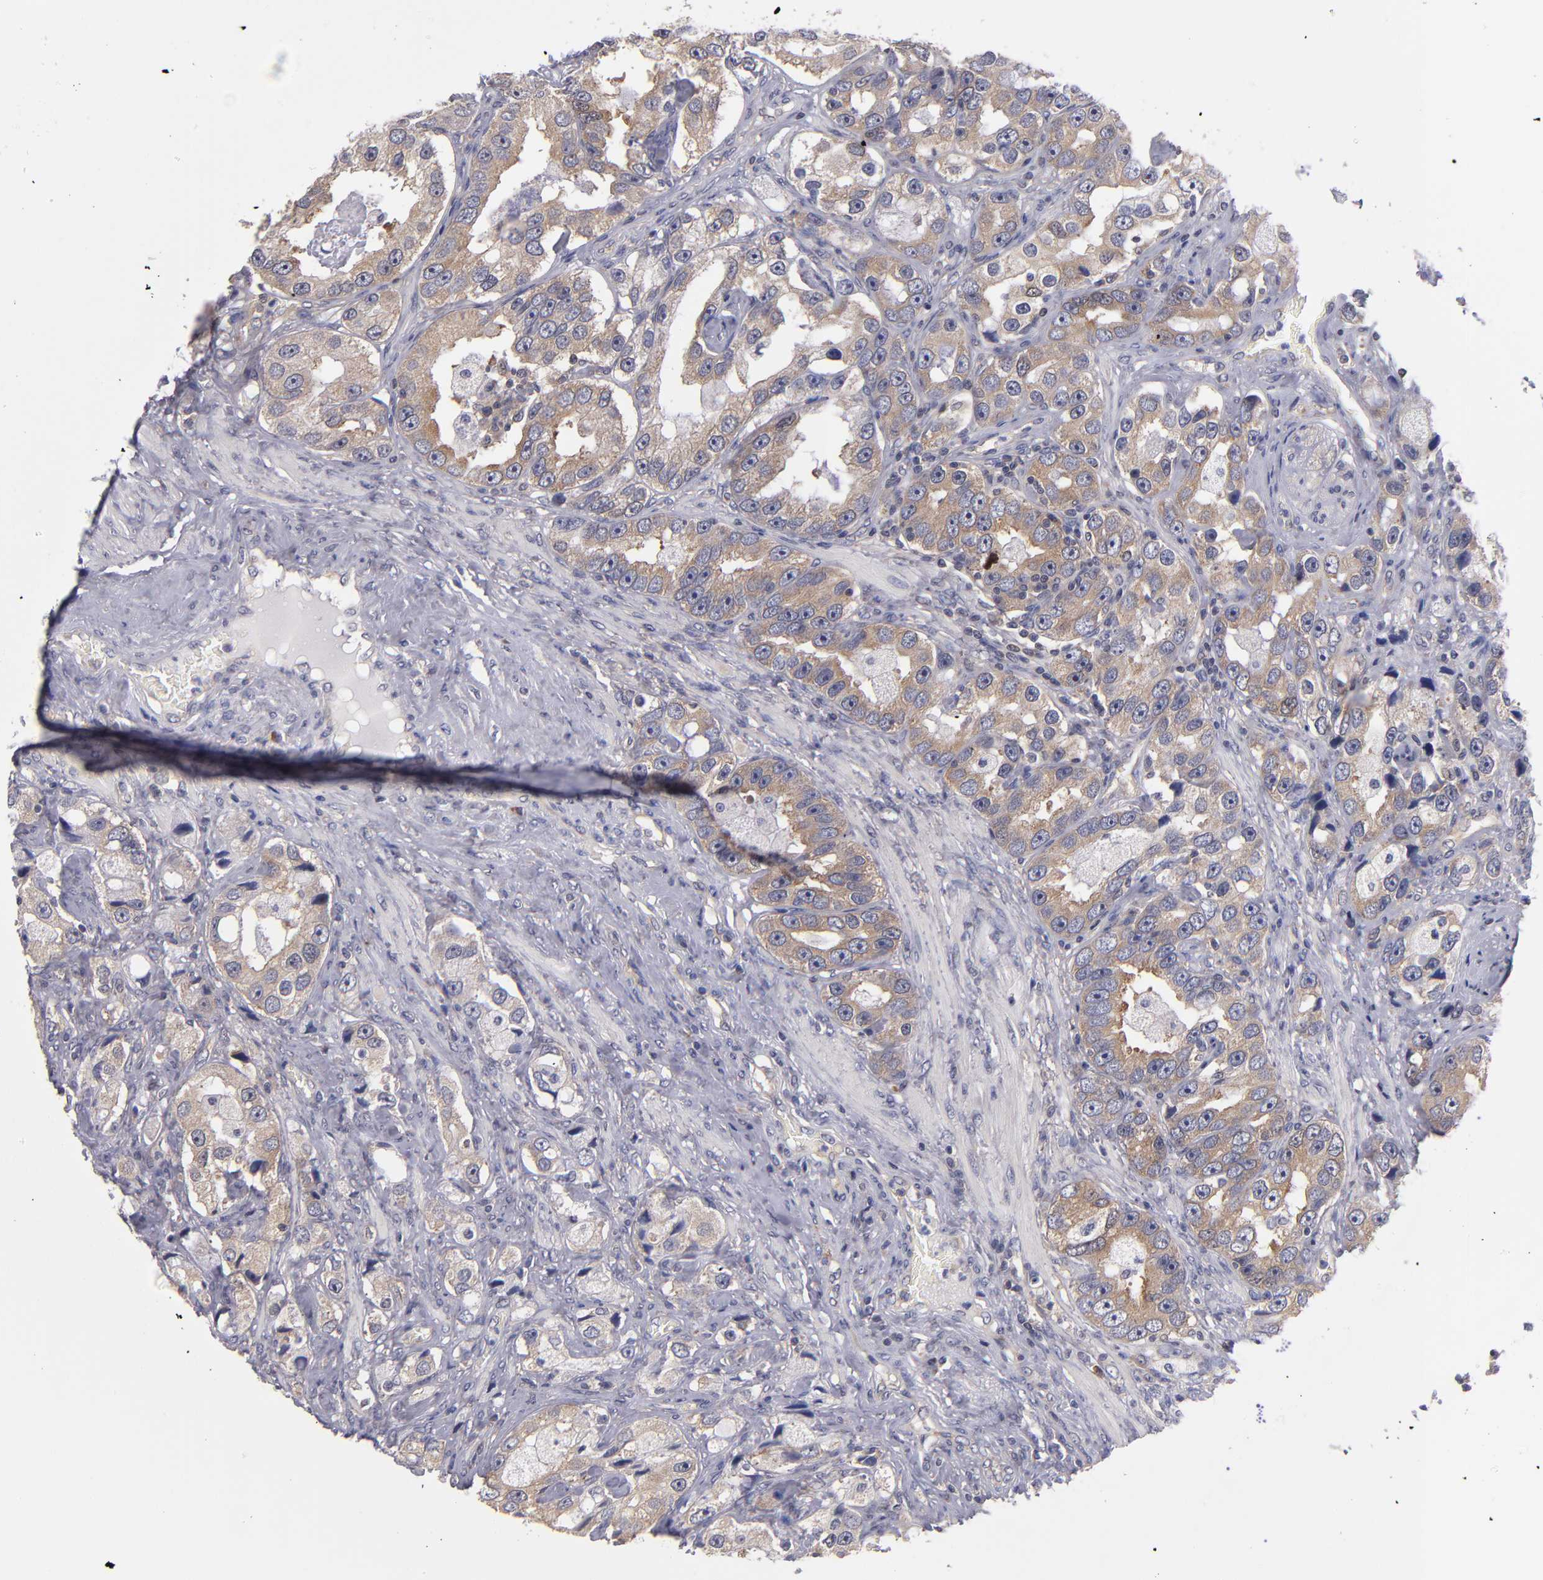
{"staining": {"intensity": "weak", "quantity": ">75%", "location": "cytoplasmic/membranous"}, "tissue": "prostate cancer", "cell_type": "Tumor cells", "image_type": "cancer", "snomed": [{"axis": "morphology", "description": "Adenocarcinoma, High grade"}, {"axis": "topography", "description": "Prostate"}], "caption": "IHC staining of prostate cancer, which exhibits low levels of weak cytoplasmic/membranous staining in about >75% of tumor cells indicating weak cytoplasmic/membranous protein positivity. The staining was performed using DAB (brown) for protein detection and nuclei were counterstained in hematoxylin (blue).", "gene": "EIF3L", "patient": {"sex": "male", "age": 63}}